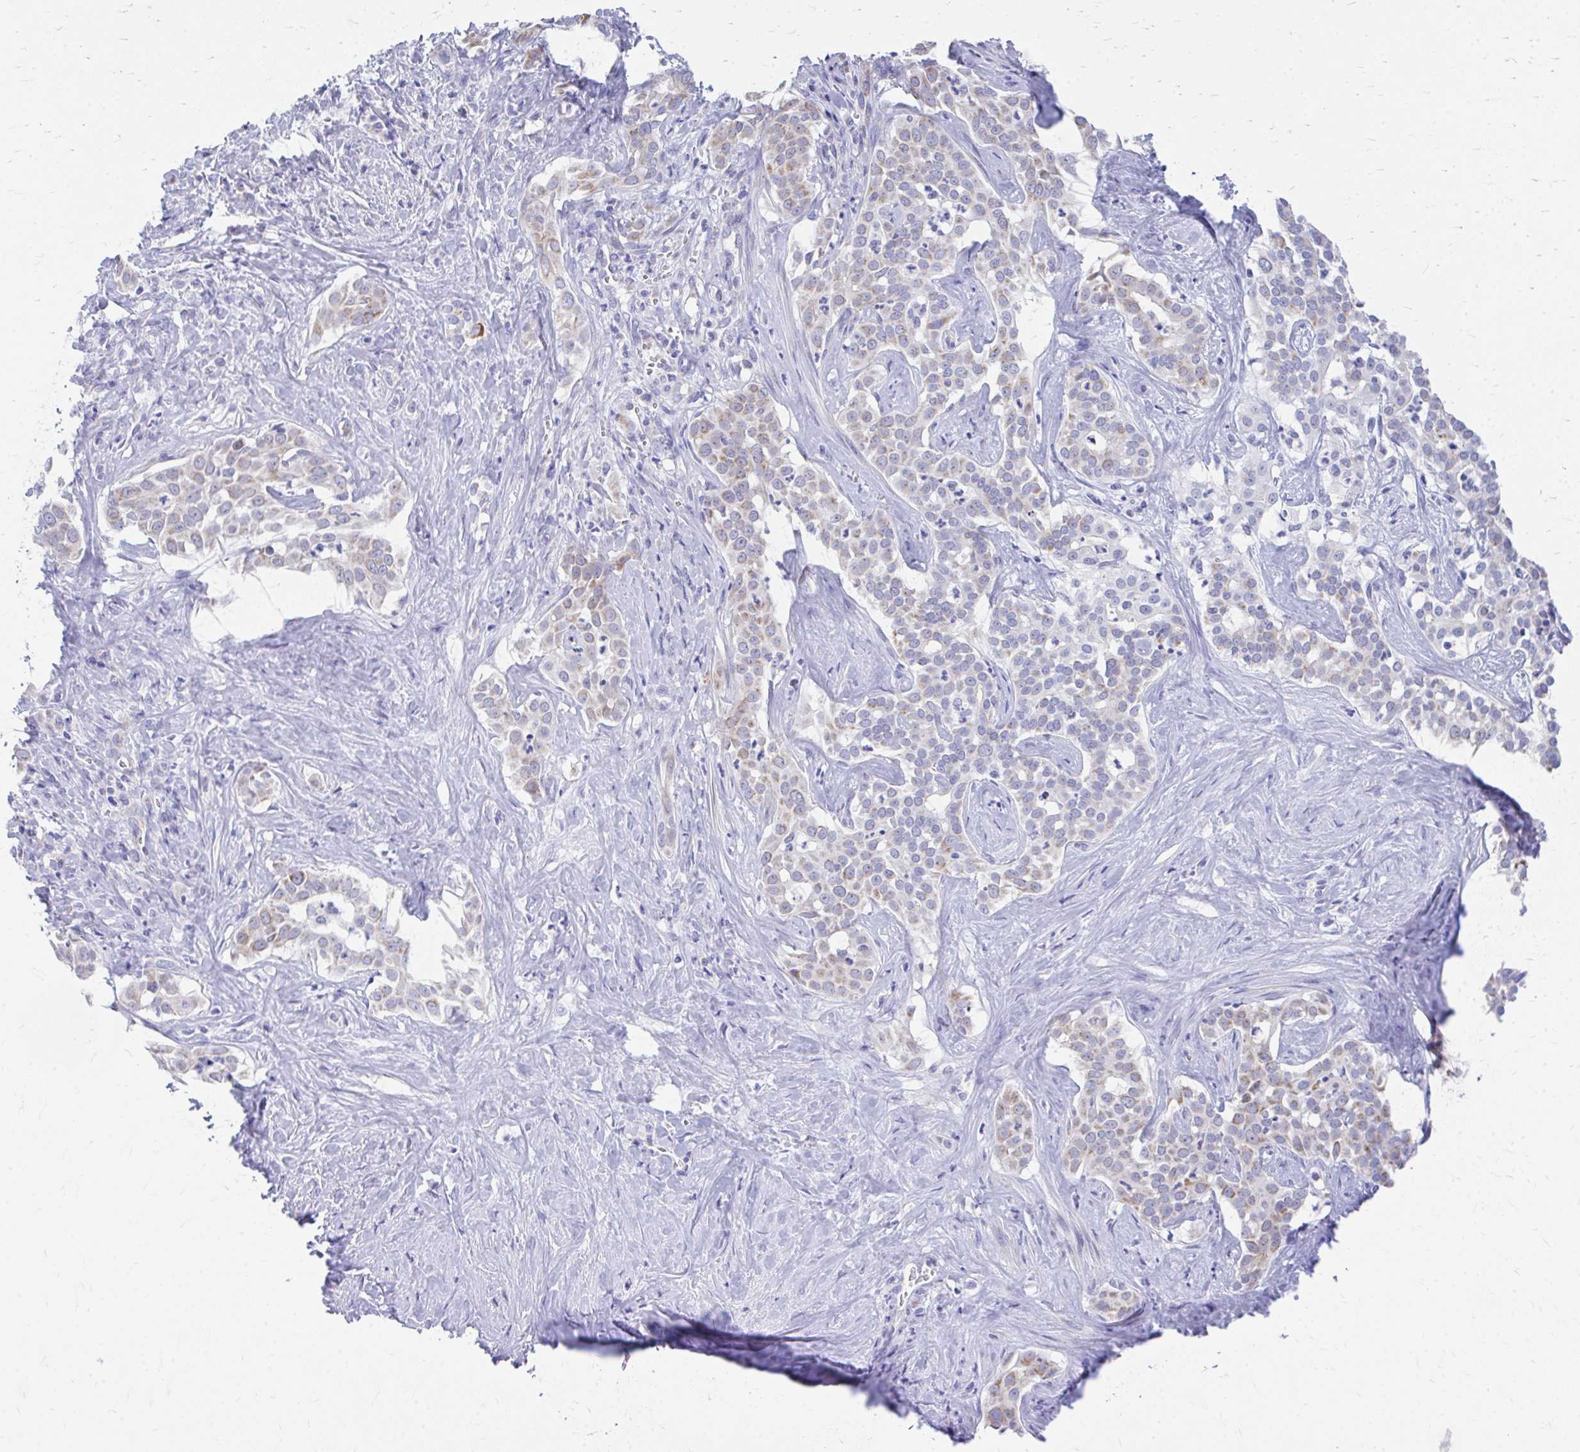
{"staining": {"intensity": "weak", "quantity": "25%-75%", "location": "cytoplasmic/membranous"}, "tissue": "liver cancer", "cell_type": "Tumor cells", "image_type": "cancer", "snomed": [{"axis": "morphology", "description": "Cholangiocarcinoma"}, {"axis": "topography", "description": "Liver"}], "caption": "This is an image of immunohistochemistry staining of liver cancer (cholangiocarcinoma), which shows weak staining in the cytoplasmic/membranous of tumor cells.", "gene": "MRPL19", "patient": {"sex": "male", "age": 67}}